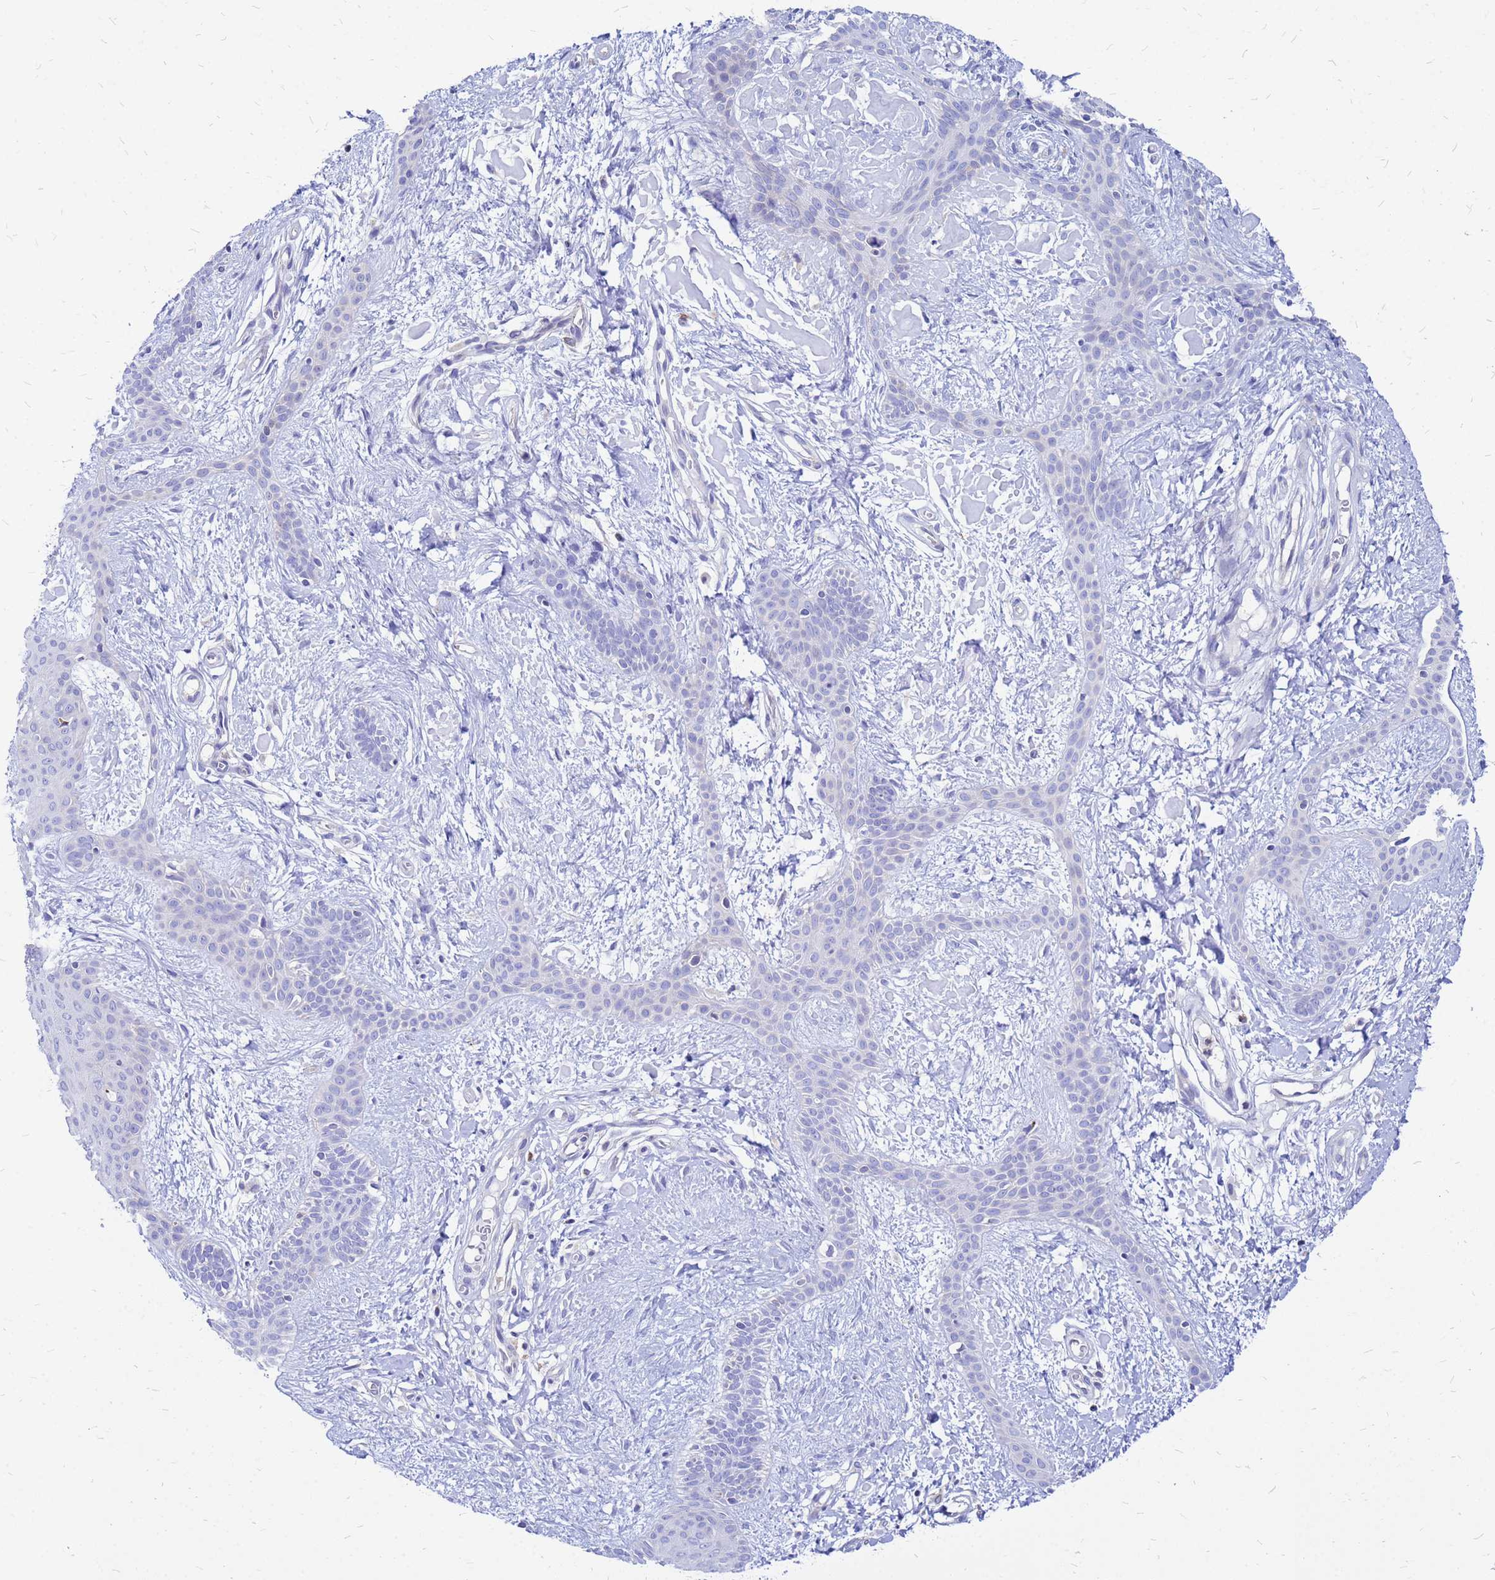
{"staining": {"intensity": "negative", "quantity": "none", "location": "none"}, "tissue": "skin cancer", "cell_type": "Tumor cells", "image_type": "cancer", "snomed": [{"axis": "morphology", "description": "Basal cell carcinoma"}, {"axis": "topography", "description": "Skin"}], "caption": "Histopathology image shows no significant protein staining in tumor cells of skin cancer (basal cell carcinoma).", "gene": "FHIP1A", "patient": {"sex": "male", "age": 78}}